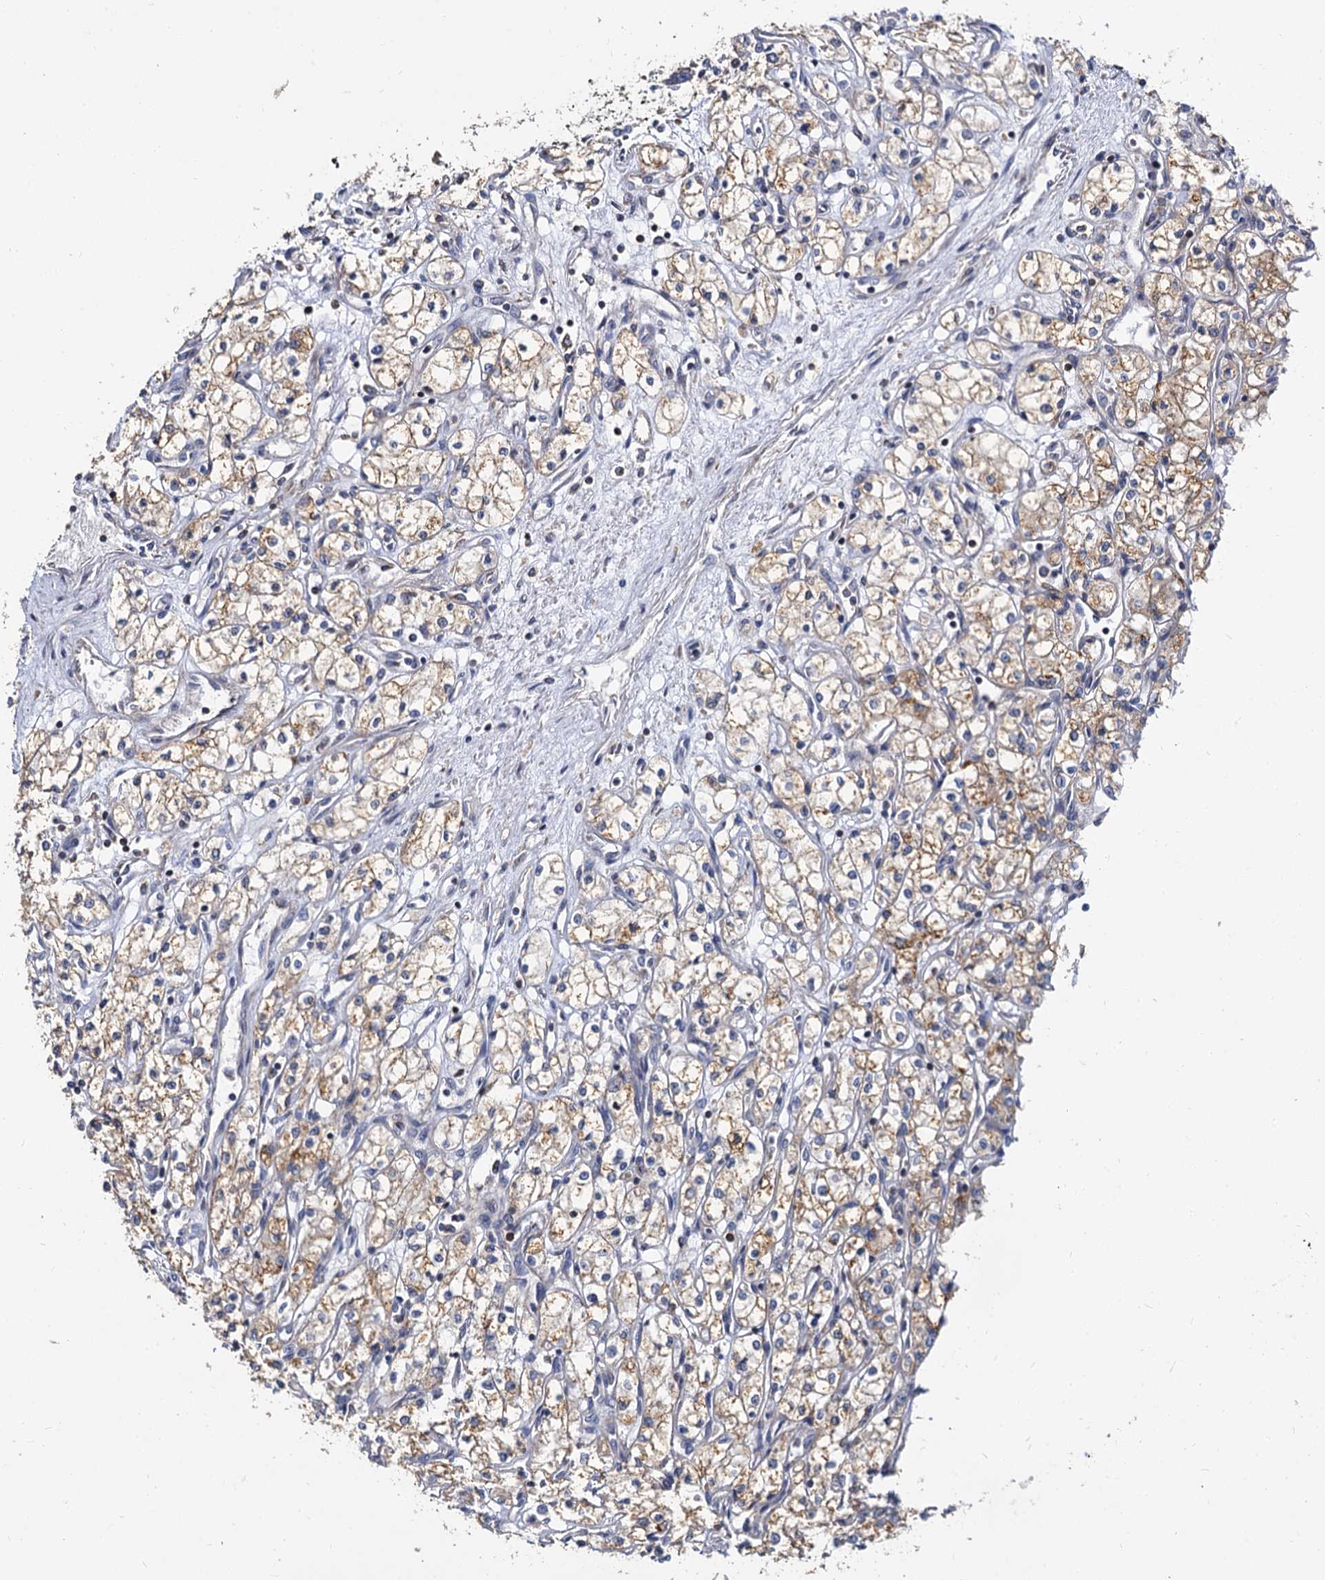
{"staining": {"intensity": "moderate", "quantity": "25%-75%", "location": "cytoplasmic/membranous"}, "tissue": "renal cancer", "cell_type": "Tumor cells", "image_type": "cancer", "snomed": [{"axis": "morphology", "description": "Adenocarcinoma, NOS"}, {"axis": "topography", "description": "Kidney"}], "caption": "This image shows immunohistochemistry staining of human renal cancer, with medium moderate cytoplasmic/membranous positivity in approximately 25%-75% of tumor cells.", "gene": "ANKRD13A", "patient": {"sex": "male", "age": 59}}